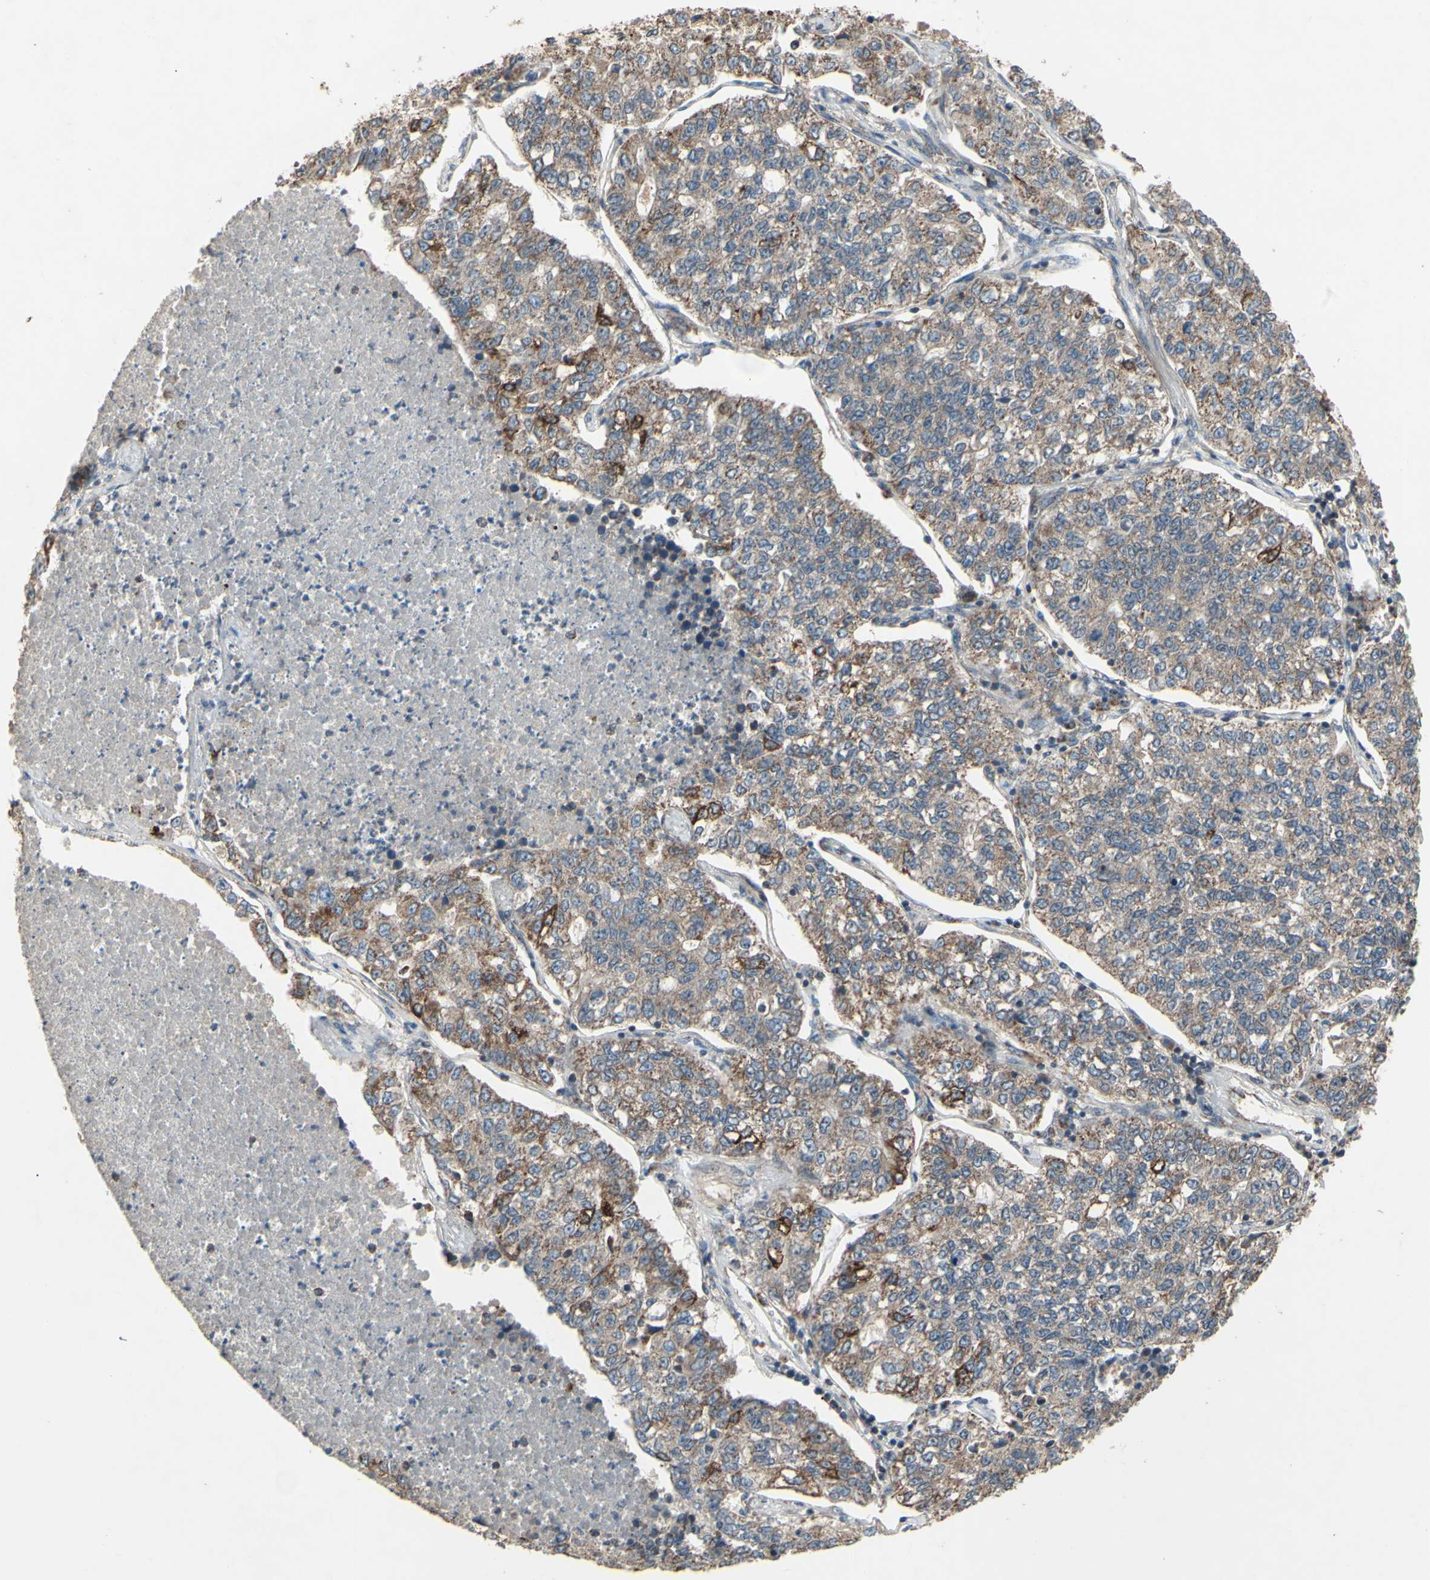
{"staining": {"intensity": "moderate", "quantity": ">75%", "location": "cytoplasmic/membranous"}, "tissue": "lung cancer", "cell_type": "Tumor cells", "image_type": "cancer", "snomed": [{"axis": "morphology", "description": "Adenocarcinoma, NOS"}, {"axis": "topography", "description": "Lung"}], "caption": "Protein analysis of lung adenocarcinoma tissue displays moderate cytoplasmic/membranous positivity in approximately >75% of tumor cells. (brown staining indicates protein expression, while blue staining denotes nuclei).", "gene": "CD164", "patient": {"sex": "male", "age": 49}}